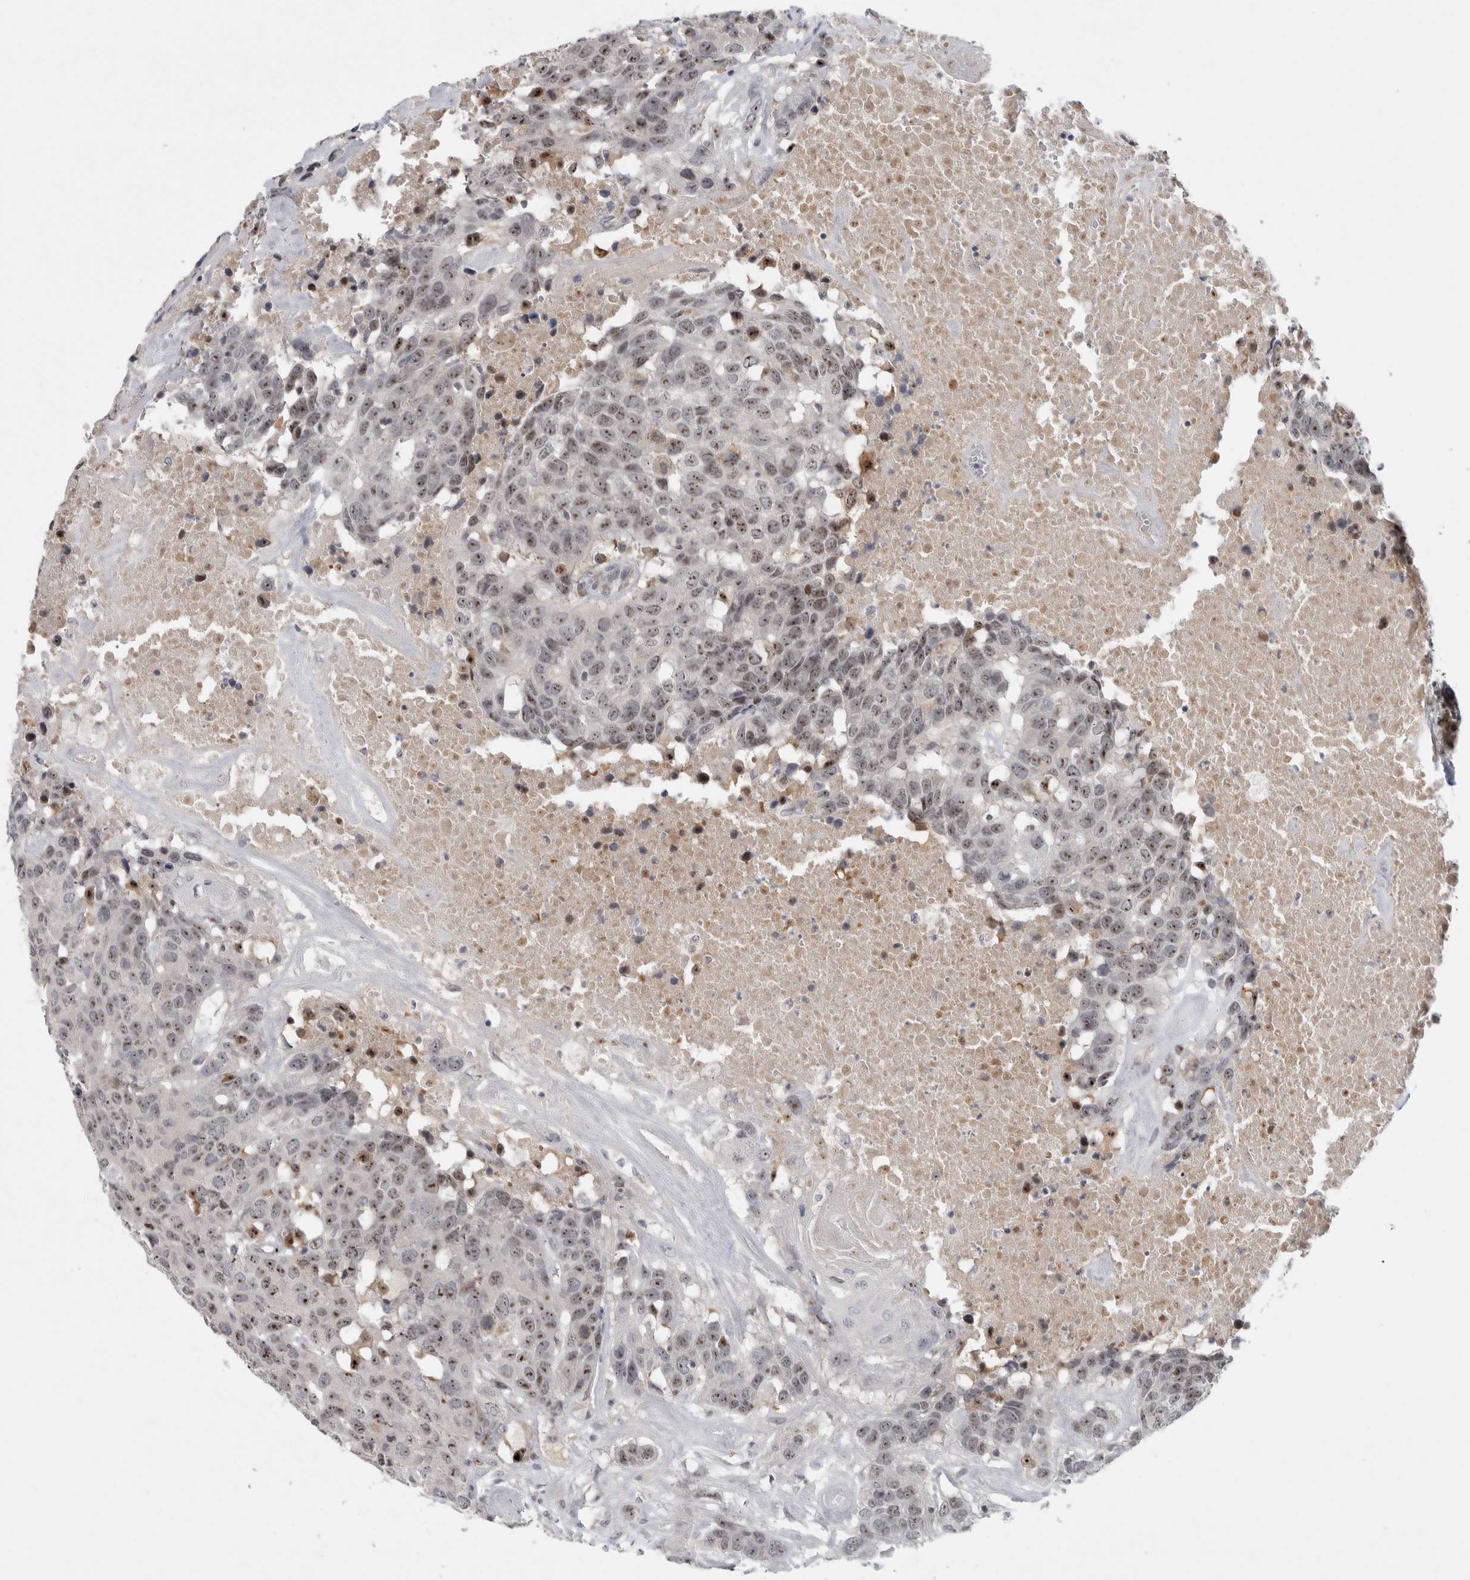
{"staining": {"intensity": "moderate", "quantity": ">75%", "location": "nuclear"}, "tissue": "head and neck cancer", "cell_type": "Tumor cells", "image_type": "cancer", "snomed": [{"axis": "morphology", "description": "Squamous cell carcinoma, NOS"}, {"axis": "topography", "description": "Head-Neck"}], "caption": "An image of head and neck cancer stained for a protein shows moderate nuclear brown staining in tumor cells.", "gene": "RBM28", "patient": {"sex": "male", "age": 66}}